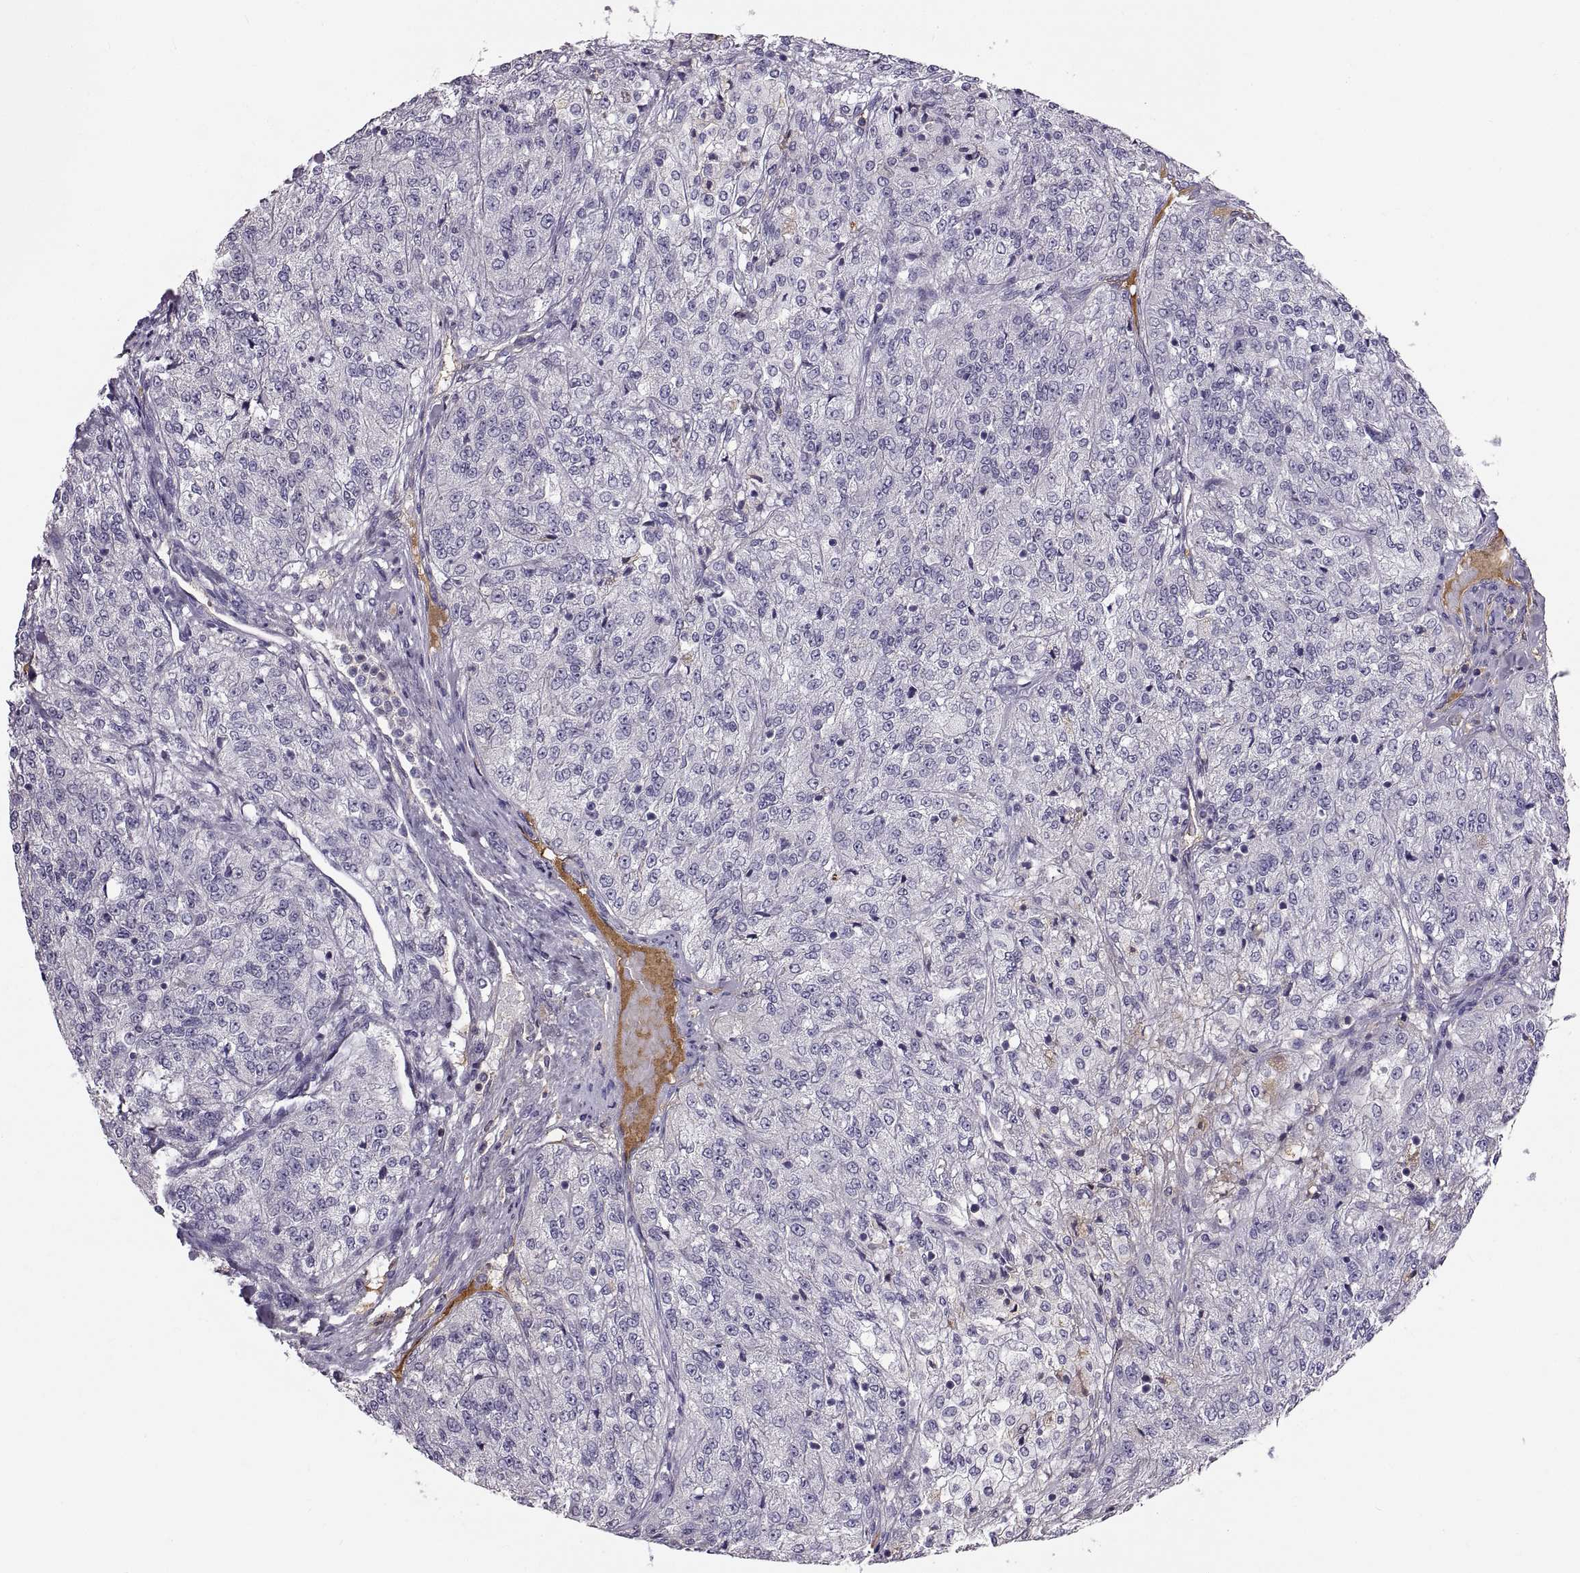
{"staining": {"intensity": "negative", "quantity": "none", "location": "none"}, "tissue": "renal cancer", "cell_type": "Tumor cells", "image_type": "cancer", "snomed": [{"axis": "morphology", "description": "Adenocarcinoma, NOS"}, {"axis": "topography", "description": "Kidney"}], "caption": "Tumor cells show no significant protein positivity in renal cancer (adenocarcinoma). (Stains: DAB immunohistochemistry with hematoxylin counter stain, Microscopy: brightfield microscopy at high magnification).", "gene": "ADAM32", "patient": {"sex": "female", "age": 63}}